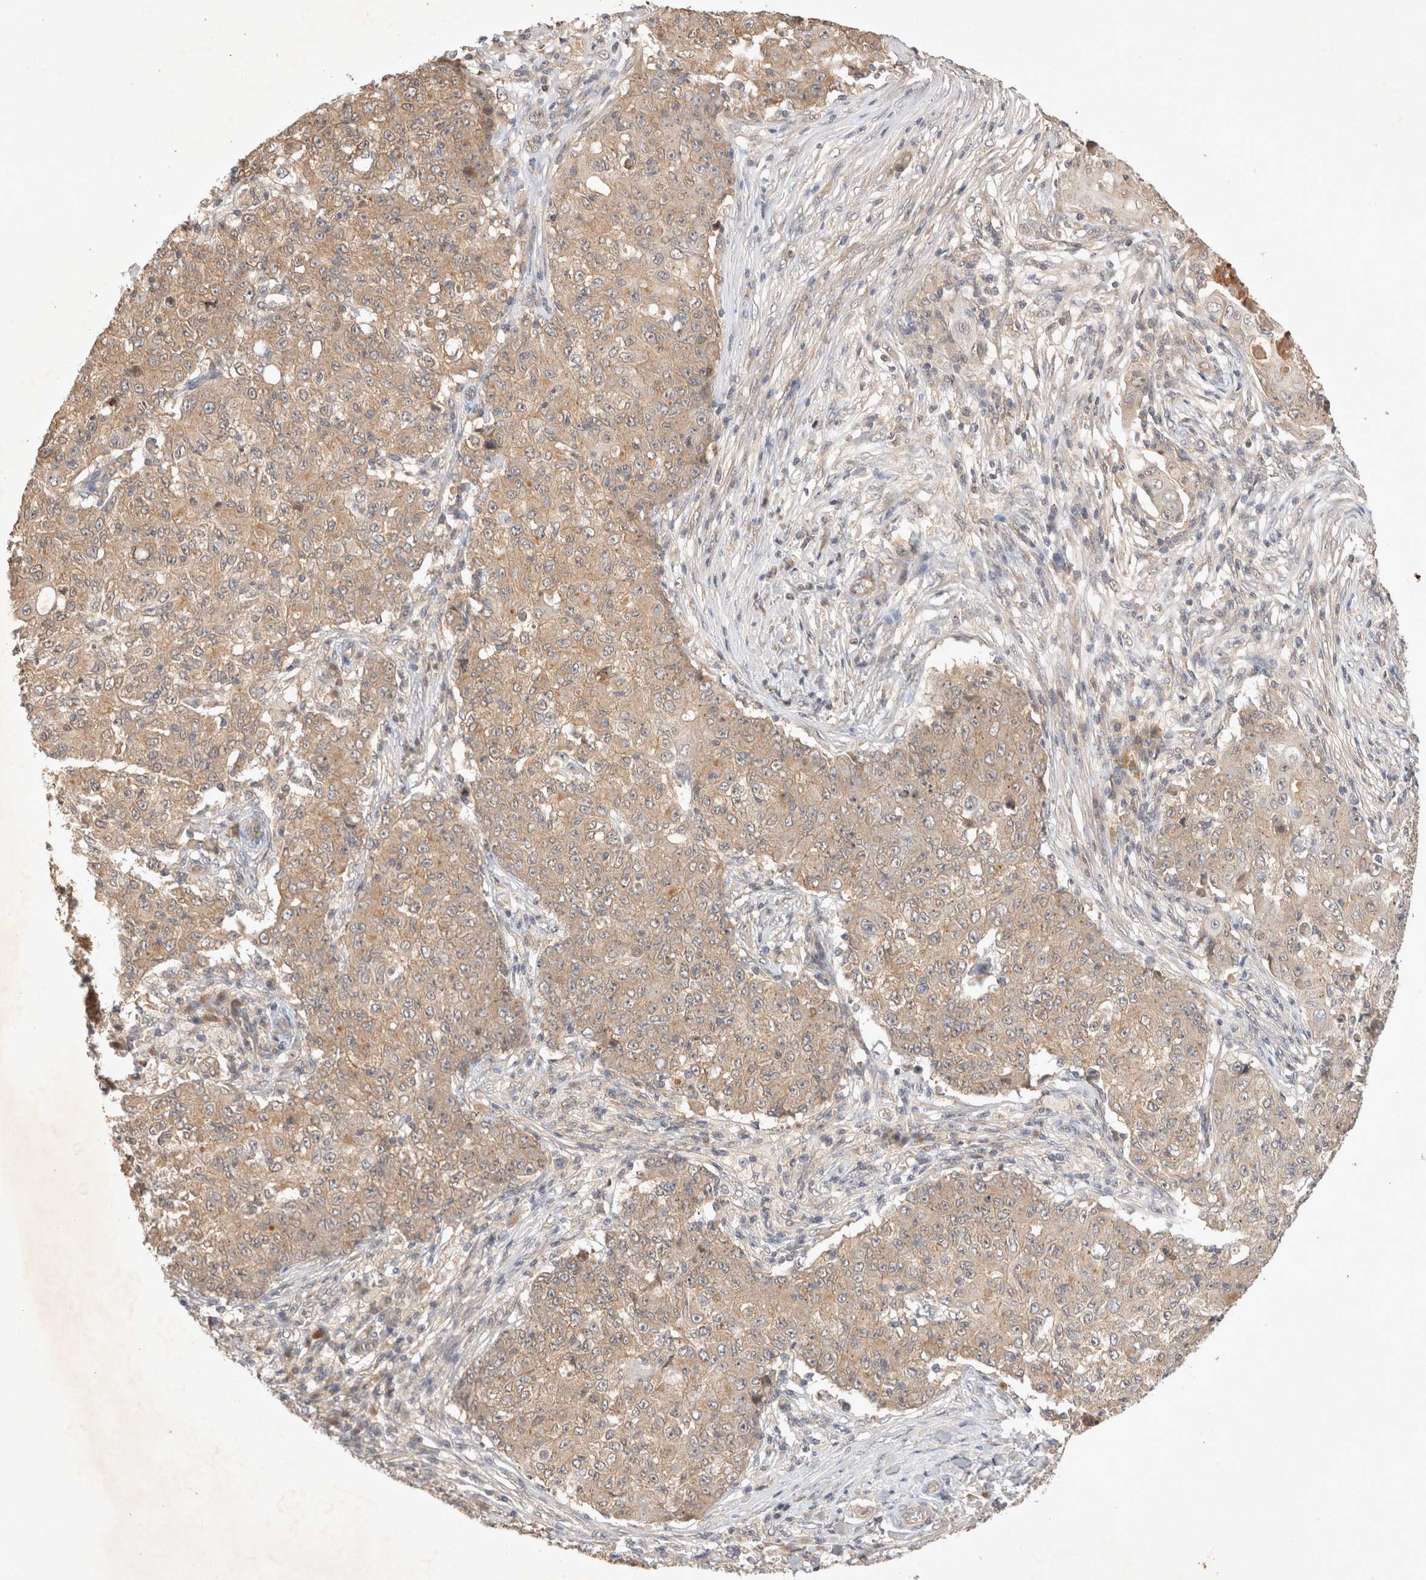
{"staining": {"intensity": "moderate", "quantity": ">75%", "location": "cytoplasmic/membranous"}, "tissue": "ovarian cancer", "cell_type": "Tumor cells", "image_type": "cancer", "snomed": [{"axis": "morphology", "description": "Carcinoma, endometroid"}, {"axis": "topography", "description": "Ovary"}], "caption": "Immunohistochemical staining of human endometroid carcinoma (ovarian) demonstrates medium levels of moderate cytoplasmic/membranous protein positivity in approximately >75% of tumor cells.", "gene": "YES1", "patient": {"sex": "female", "age": 42}}